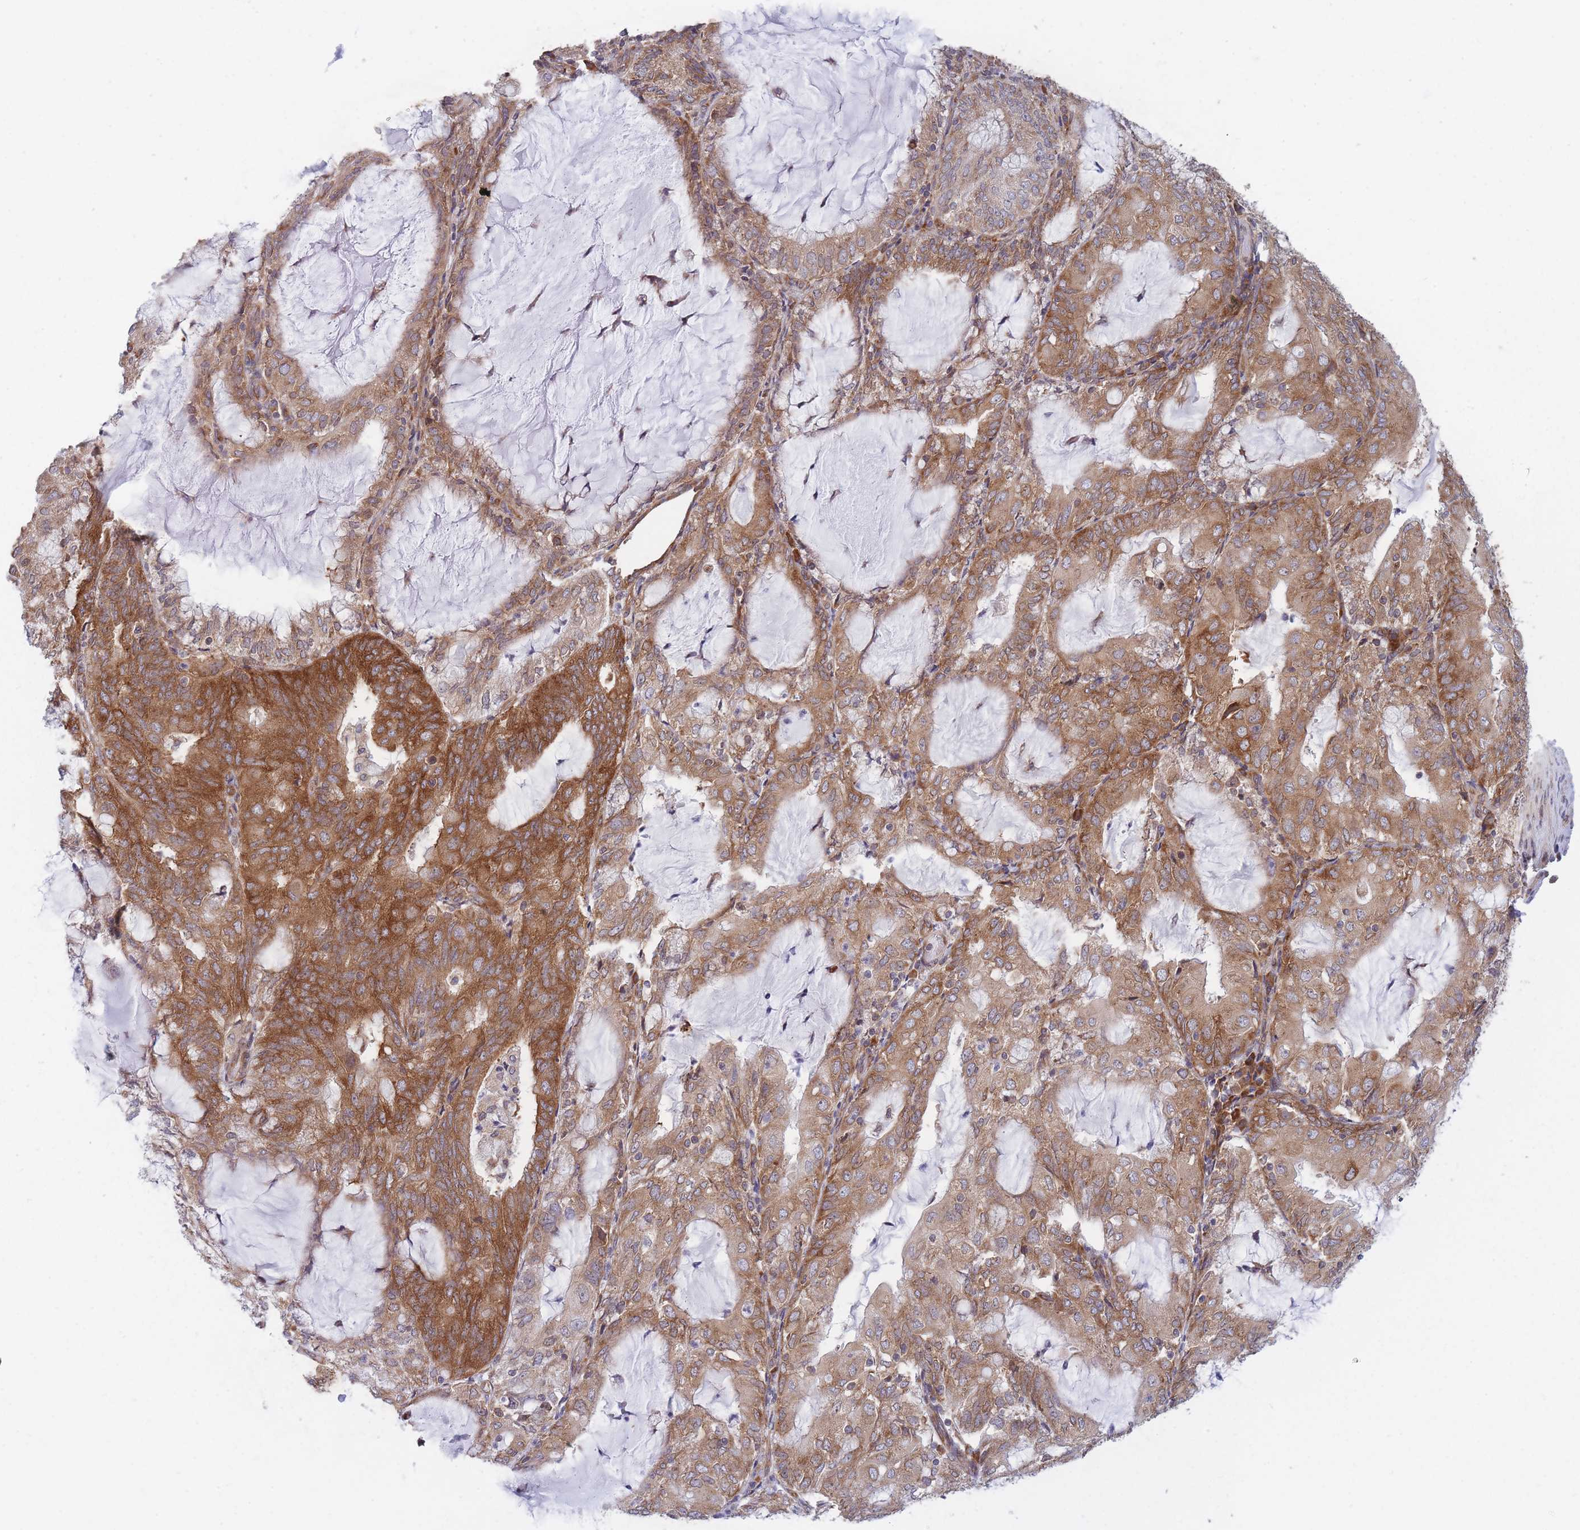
{"staining": {"intensity": "moderate", "quantity": ">75%", "location": "cytoplasmic/membranous"}, "tissue": "endometrial cancer", "cell_type": "Tumor cells", "image_type": "cancer", "snomed": [{"axis": "morphology", "description": "Adenocarcinoma, NOS"}, {"axis": "topography", "description": "Endometrium"}], "caption": "Immunohistochemistry (IHC) photomicrograph of human endometrial cancer (adenocarcinoma) stained for a protein (brown), which demonstrates medium levels of moderate cytoplasmic/membranous staining in about >75% of tumor cells.", "gene": "CCDC124", "patient": {"sex": "female", "age": 81}}